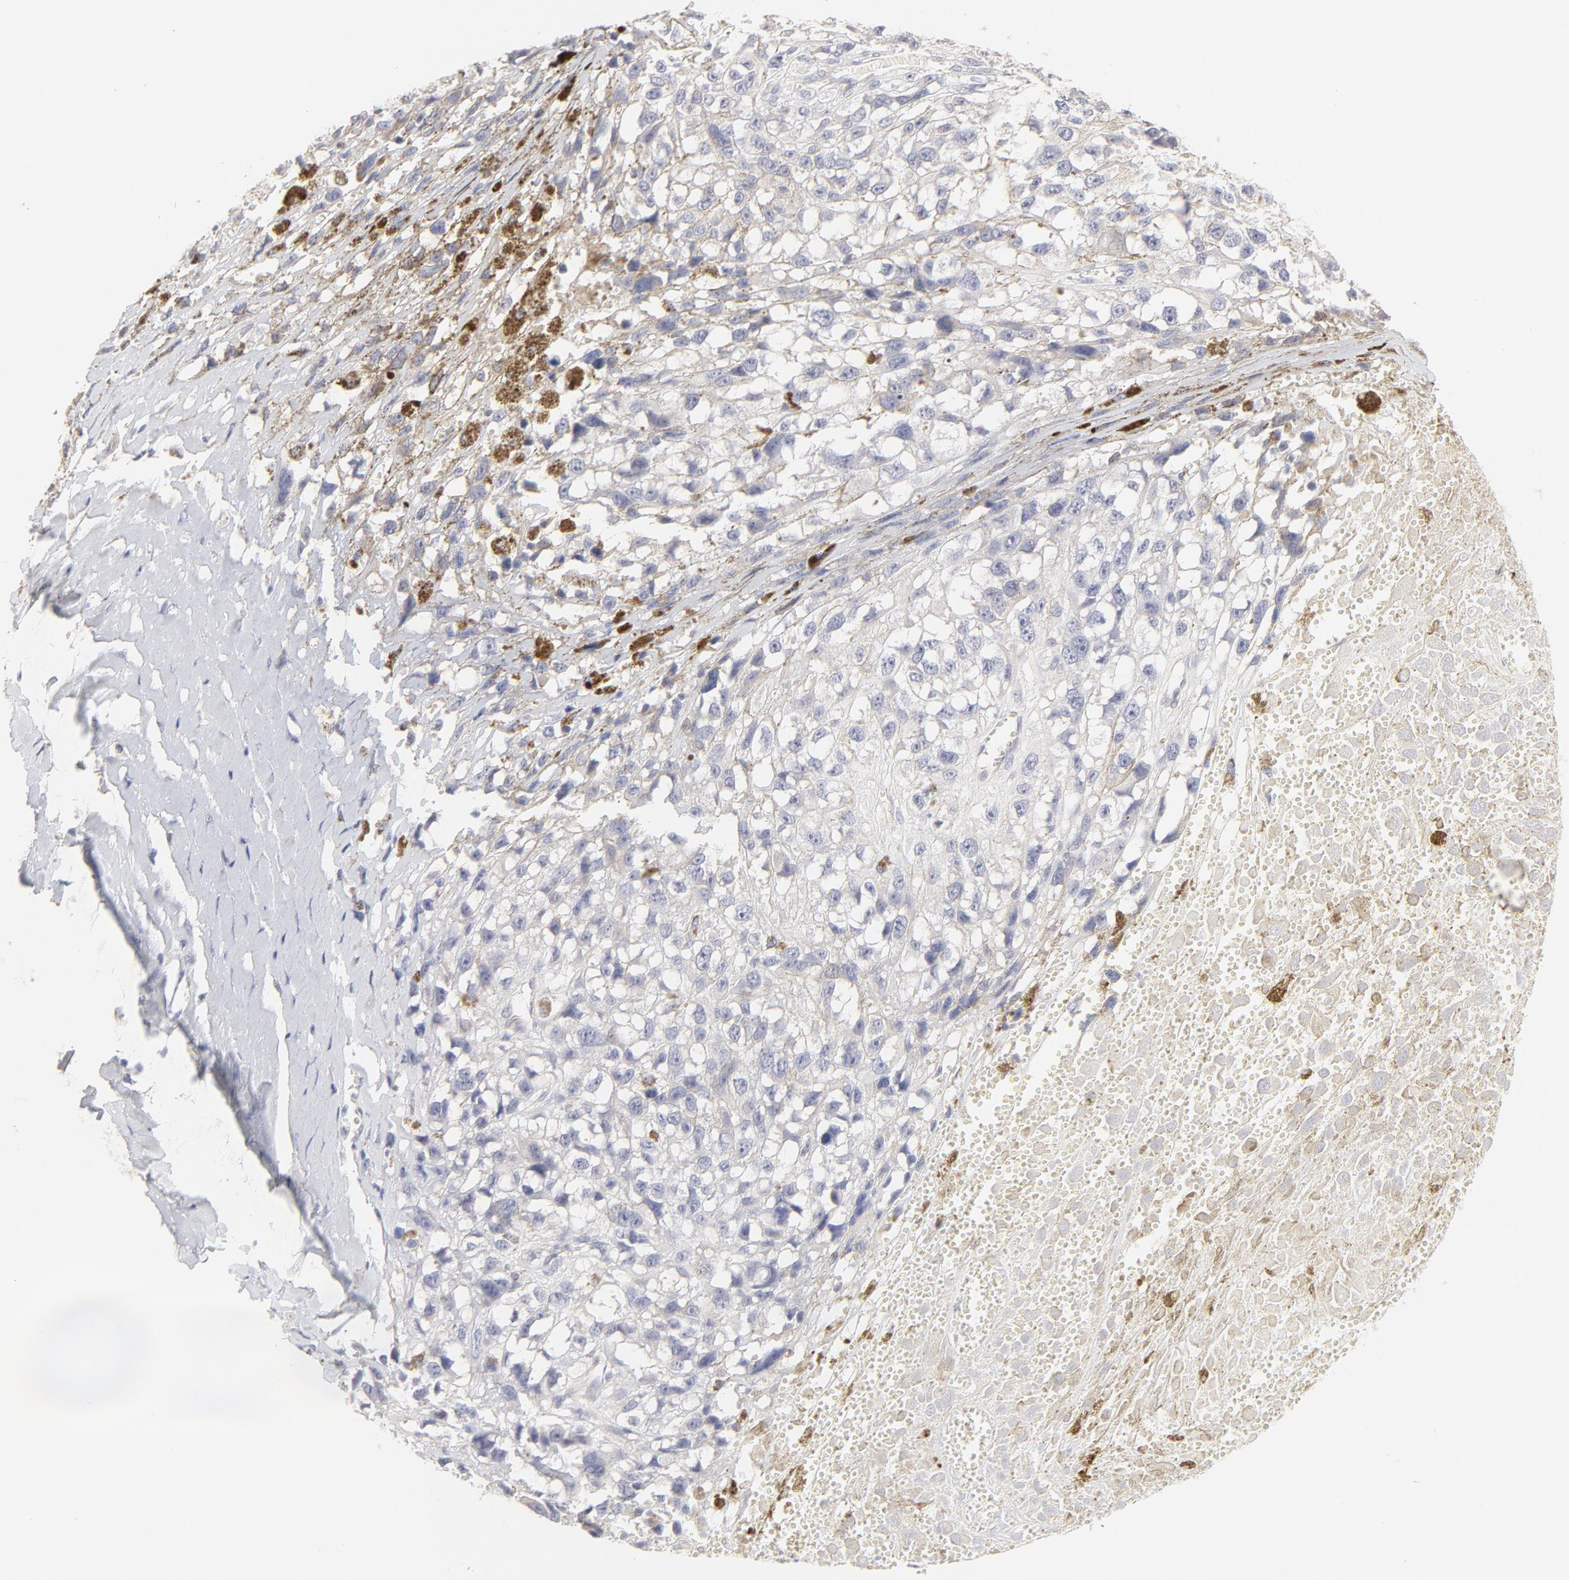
{"staining": {"intensity": "negative", "quantity": "none", "location": "none"}, "tissue": "melanoma", "cell_type": "Tumor cells", "image_type": "cancer", "snomed": [{"axis": "morphology", "description": "Malignant melanoma, Metastatic site"}, {"axis": "topography", "description": "Lymph node"}], "caption": "Melanoma stained for a protein using immunohistochemistry exhibits no positivity tumor cells.", "gene": "ELF3", "patient": {"sex": "male", "age": 59}}